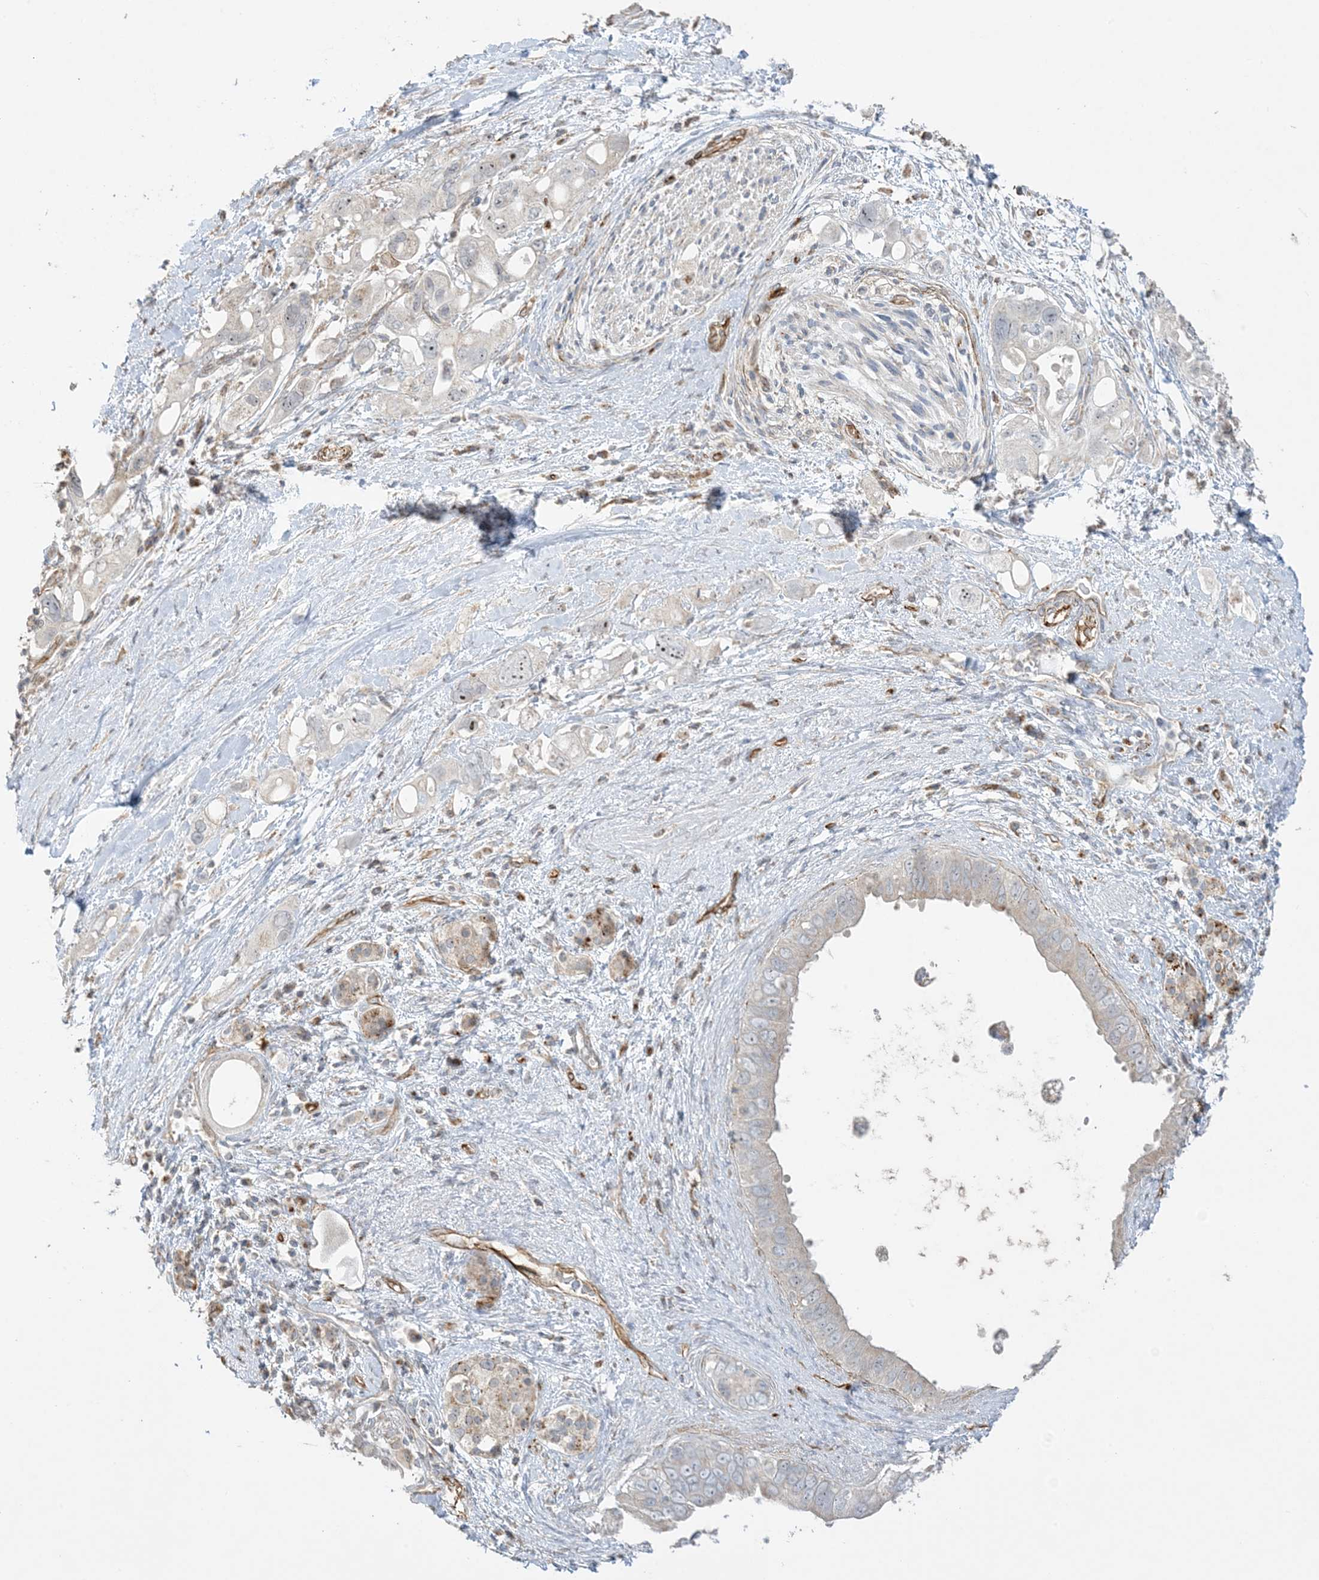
{"staining": {"intensity": "weak", "quantity": "<25%", "location": "nuclear"}, "tissue": "pancreatic cancer", "cell_type": "Tumor cells", "image_type": "cancer", "snomed": [{"axis": "morphology", "description": "Adenocarcinoma, NOS"}, {"axis": "topography", "description": "Pancreas"}], "caption": "Tumor cells are negative for brown protein staining in pancreatic cancer (adenocarcinoma). Nuclei are stained in blue.", "gene": "AGA", "patient": {"sex": "female", "age": 56}}